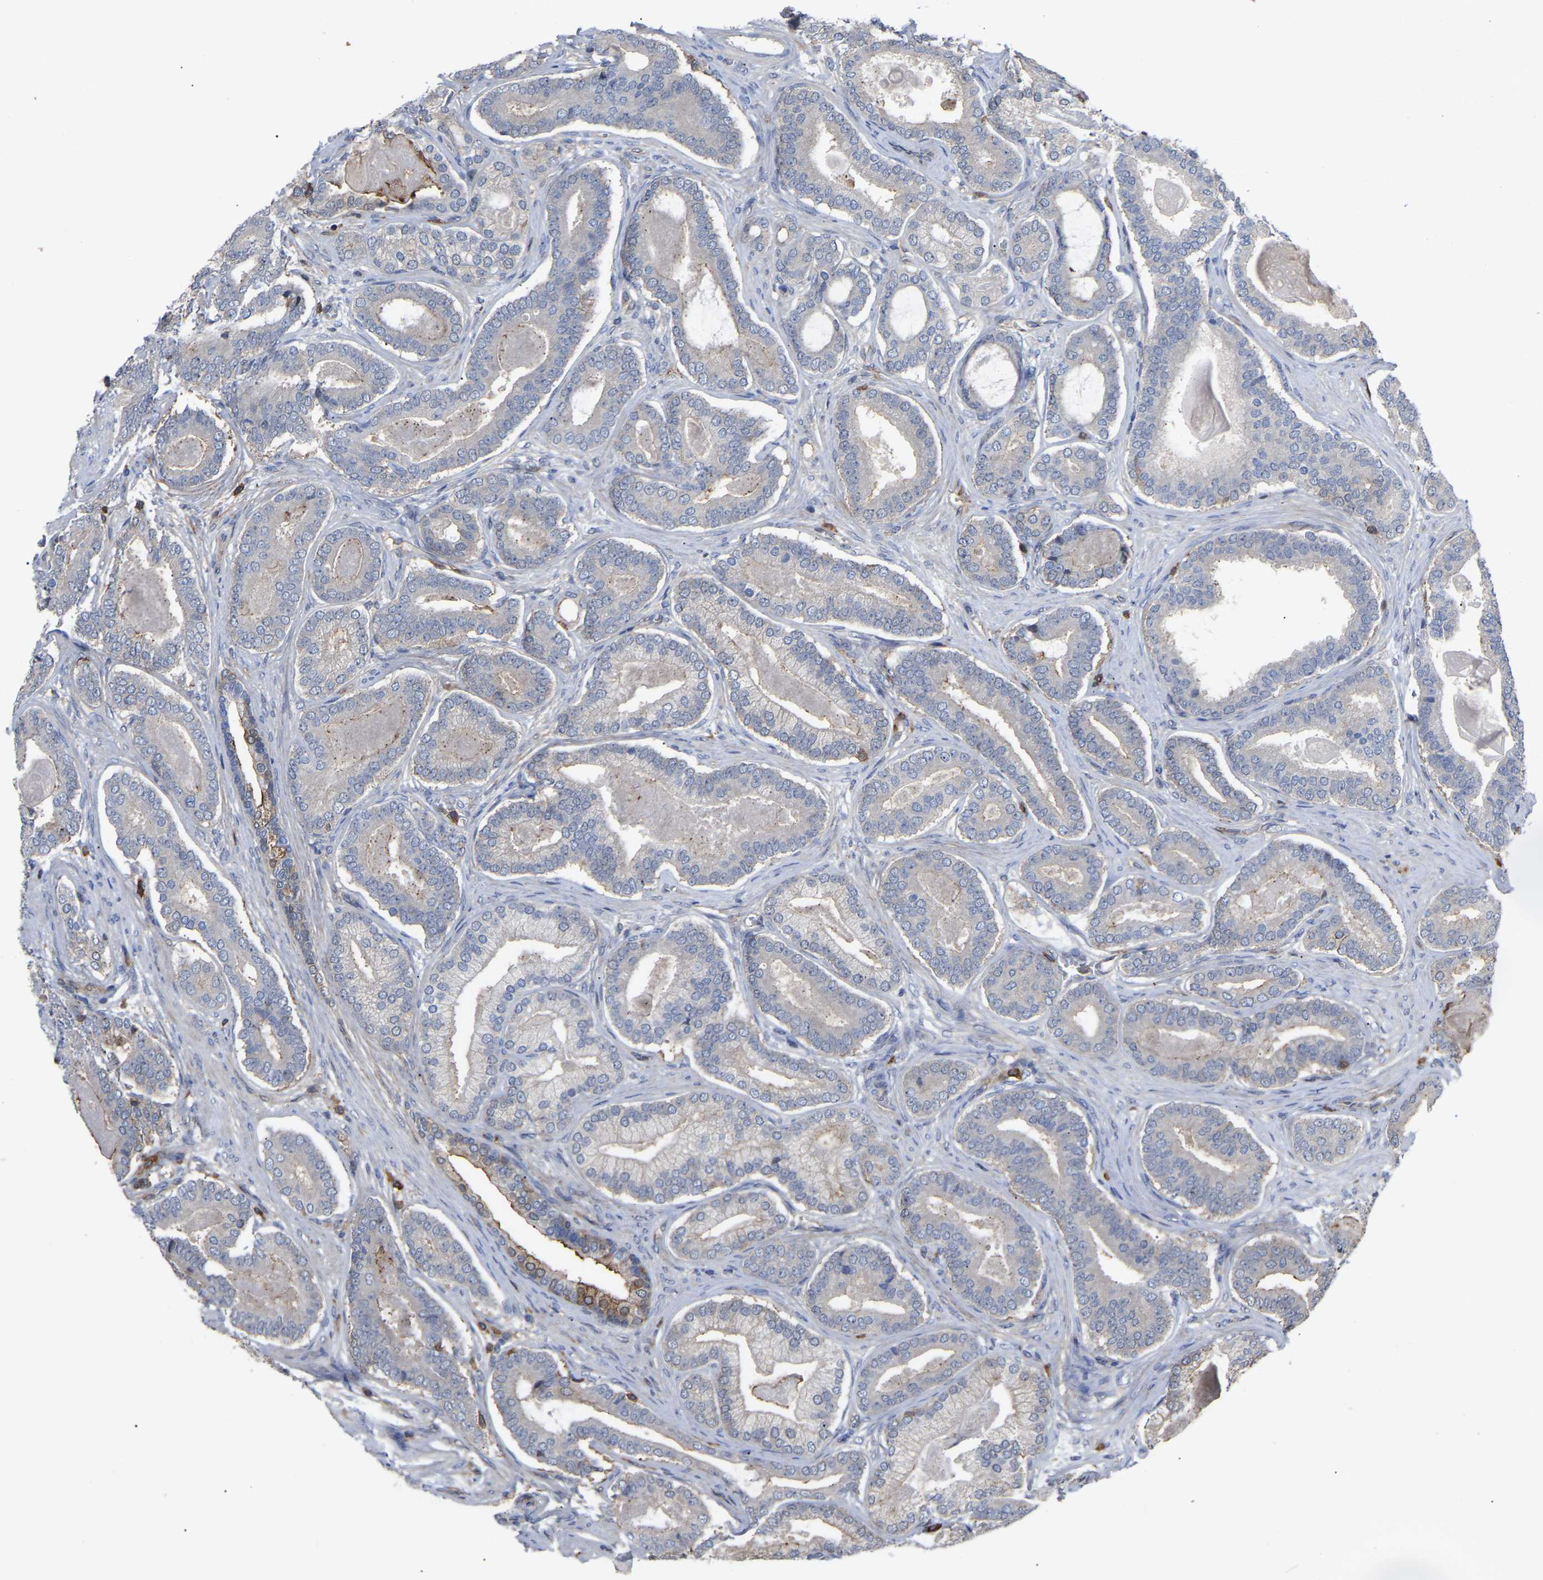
{"staining": {"intensity": "negative", "quantity": "none", "location": "none"}, "tissue": "prostate cancer", "cell_type": "Tumor cells", "image_type": "cancer", "snomed": [{"axis": "morphology", "description": "Adenocarcinoma, High grade"}, {"axis": "topography", "description": "Prostate"}], "caption": "Histopathology image shows no significant protein staining in tumor cells of prostate cancer (high-grade adenocarcinoma).", "gene": "CIT", "patient": {"sex": "male", "age": 60}}